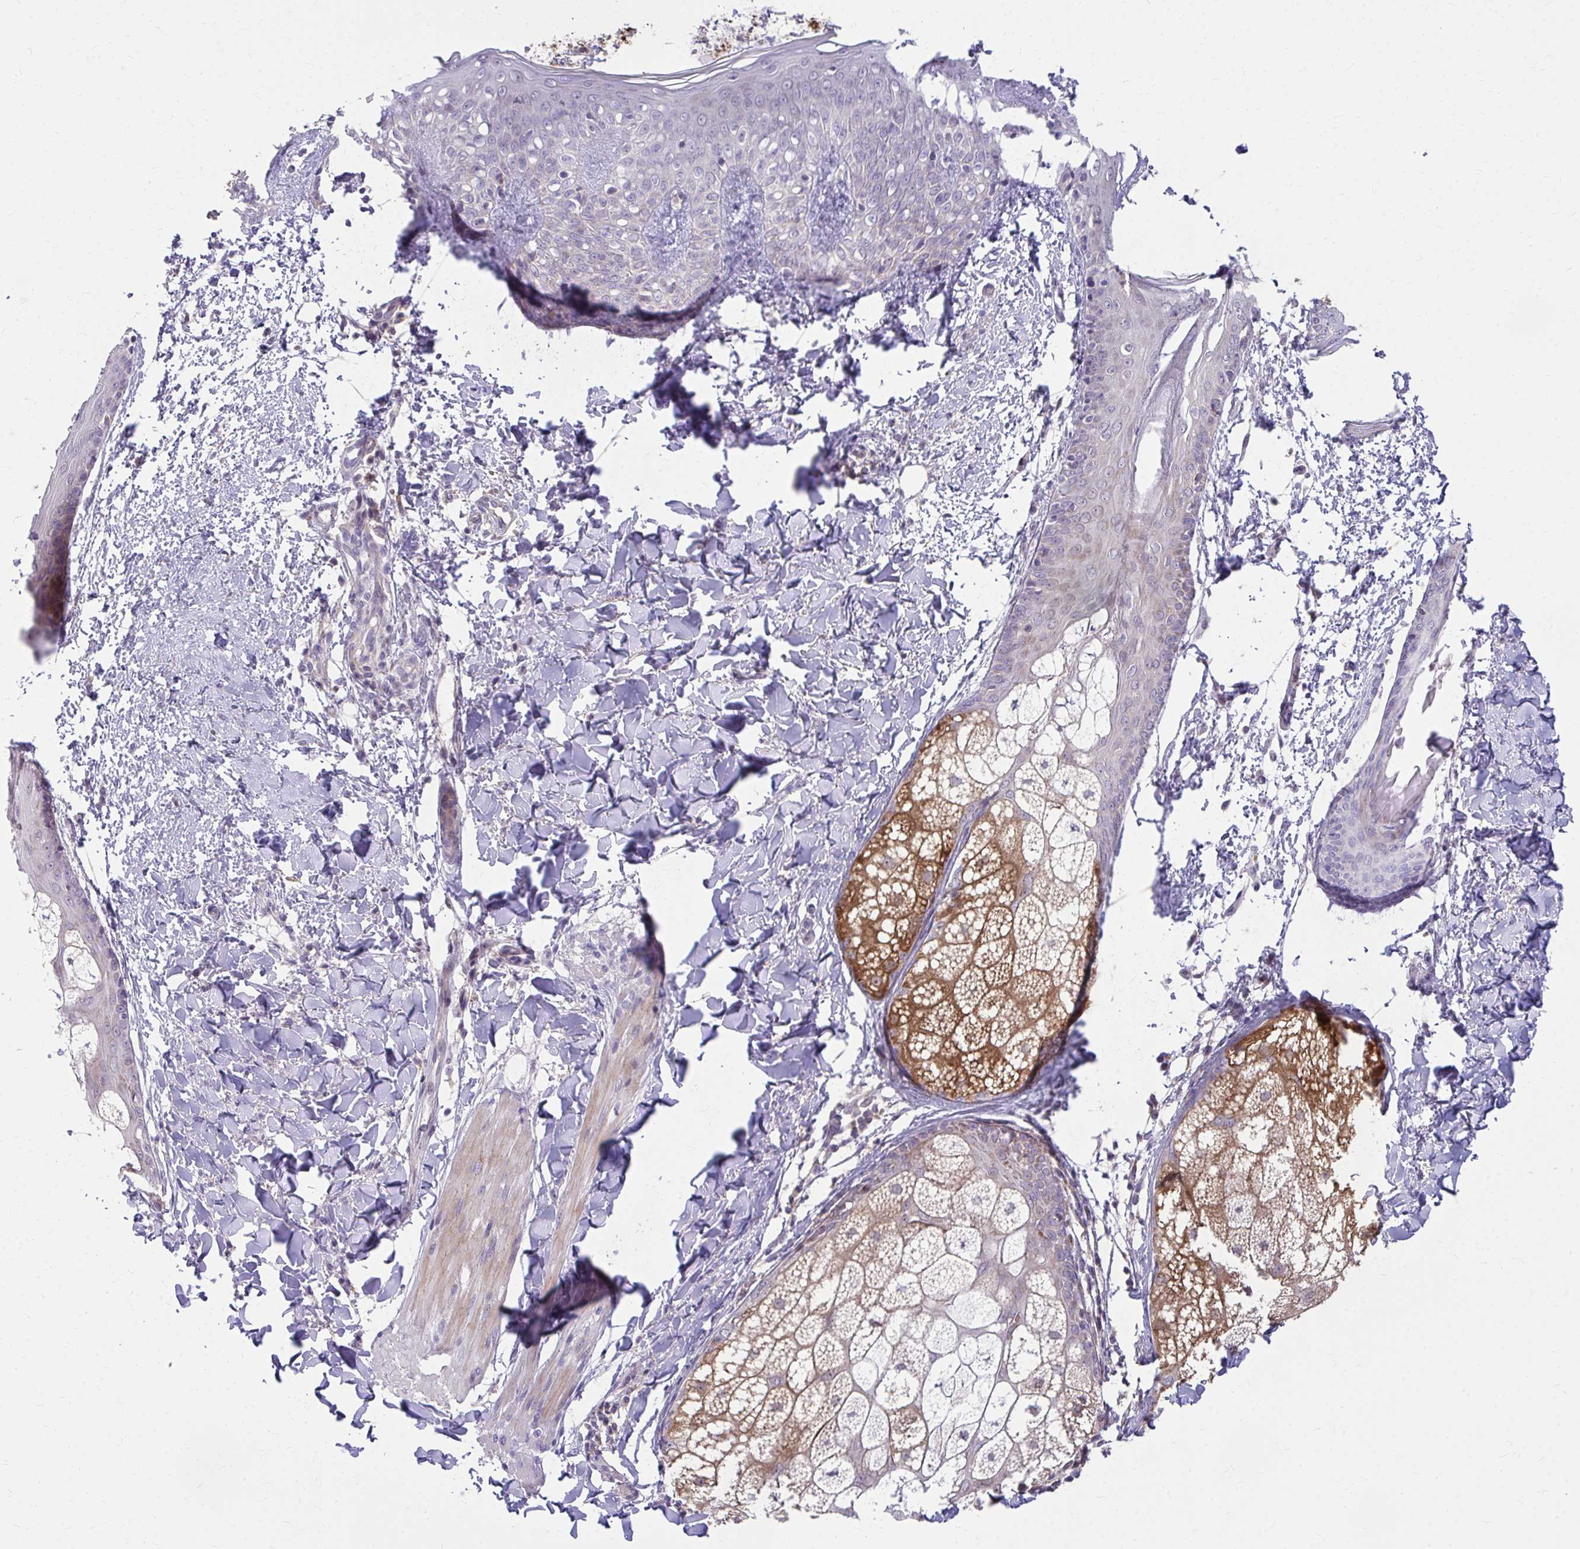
{"staining": {"intensity": "negative", "quantity": "none", "location": "none"}, "tissue": "skin", "cell_type": "Fibroblasts", "image_type": "normal", "snomed": [{"axis": "morphology", "description": "Normal tissue, NOS"}, {"axis": "topography", "description": "Skin"}], "caption": "IHC histopathology image of benign skin: human skin stained with DAB displays no significant protein expression in fibroblasts. The staining was performed using DAB to visualize the protein expression in brown, while the nuclei were stained in blue with hematoxylin (Magnification: 20x).", "gene": "C16orf54", "patient": {"sex": "male", "age": 16}}